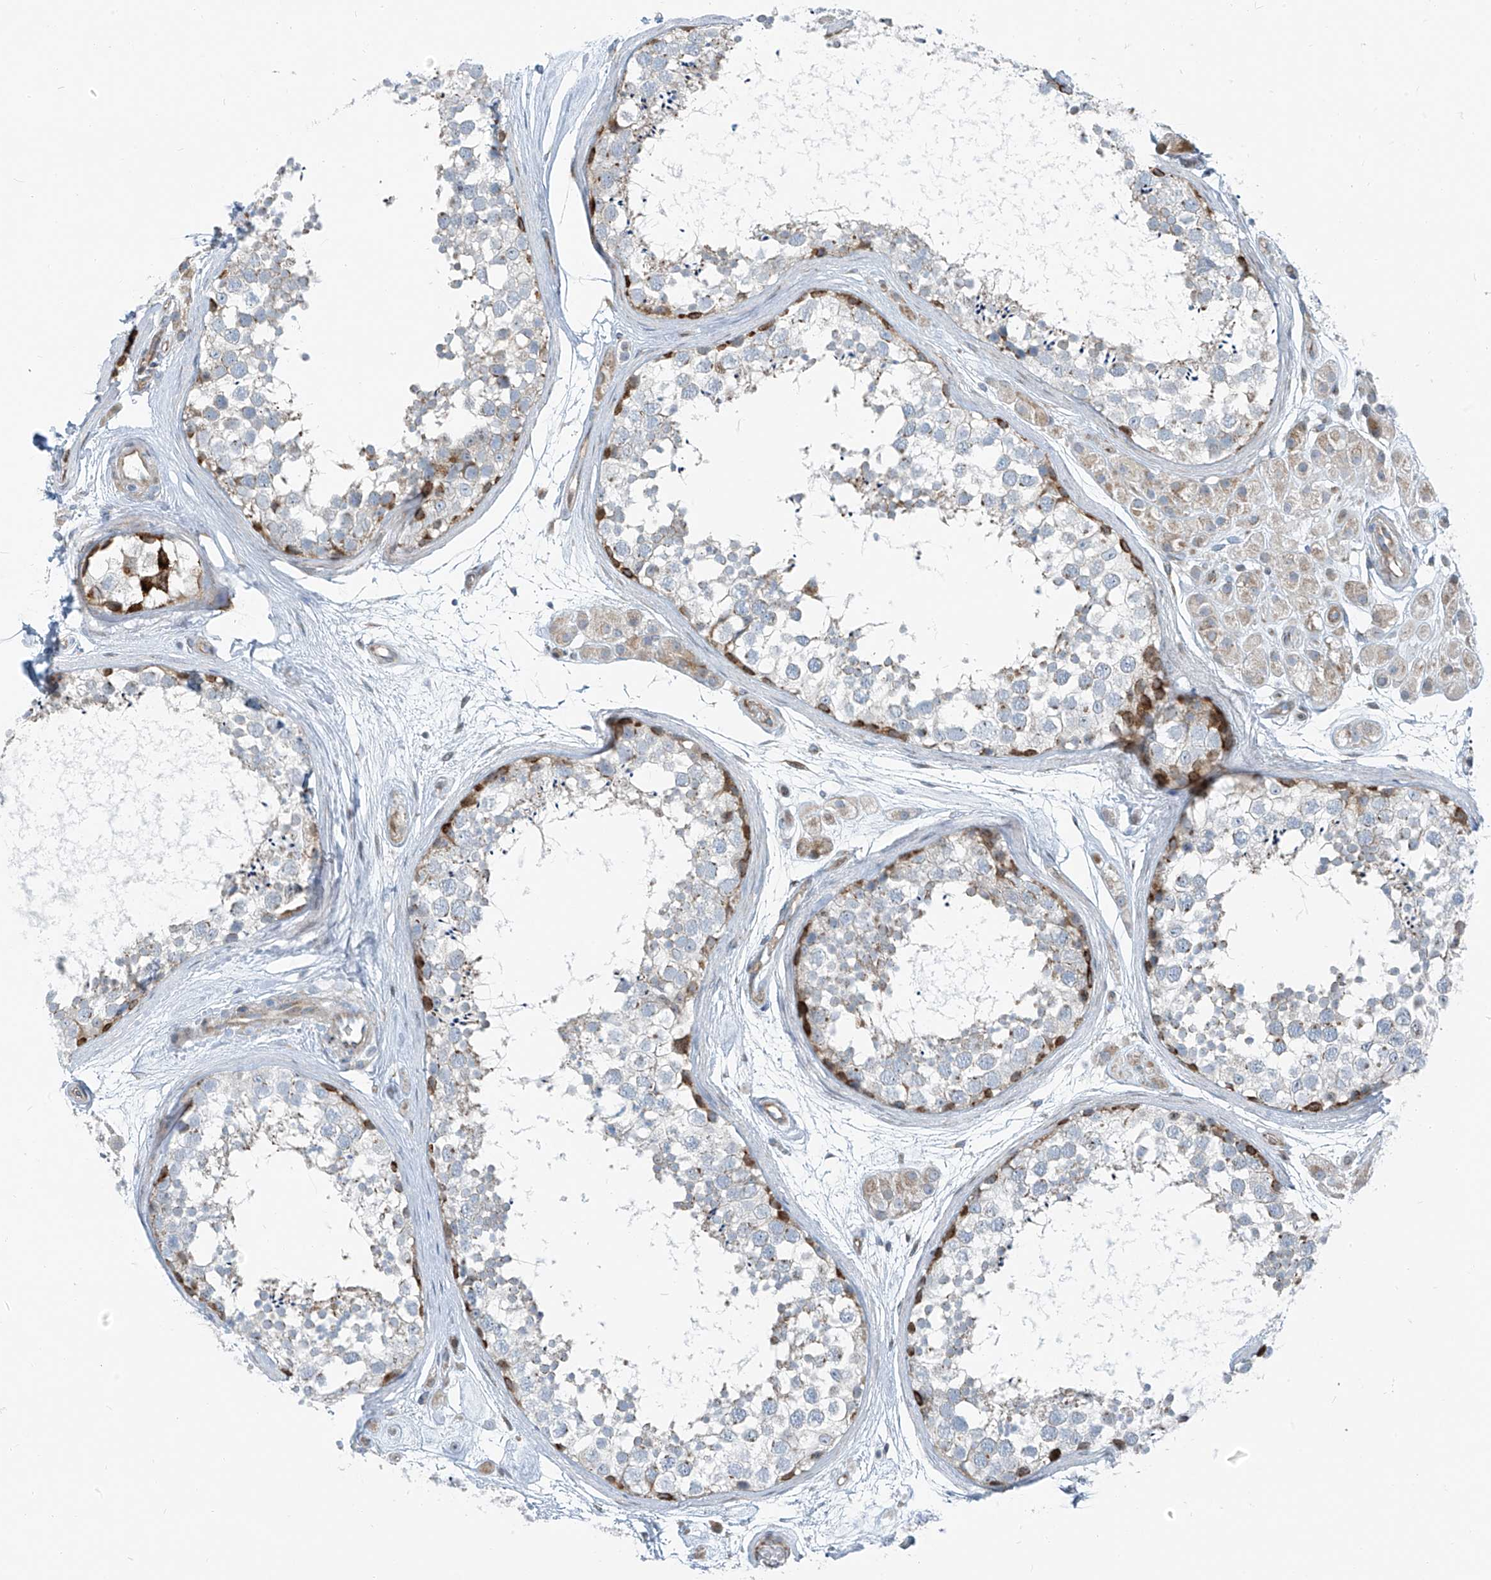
{"staining": {"intensity": "moderate", "quantity": "<25%", "location": "cytoplasmic/membranous"}, "tissue": "testis", "cell_type": "Cells in seminiferous ducts", "image_type": "normal", "snomed": [{"axis": "morphology", "description": "Normal tissue, NOS"}, {"axis": "topography", "description": "Testis"}], "caption": "The immunohistochemical stain shows moderate cytoplasmic/membranous staining in cells in seminiferous ducts of benign testis.", "gene": "HIC2", "patient": {"sex": "male", "age": 56}}